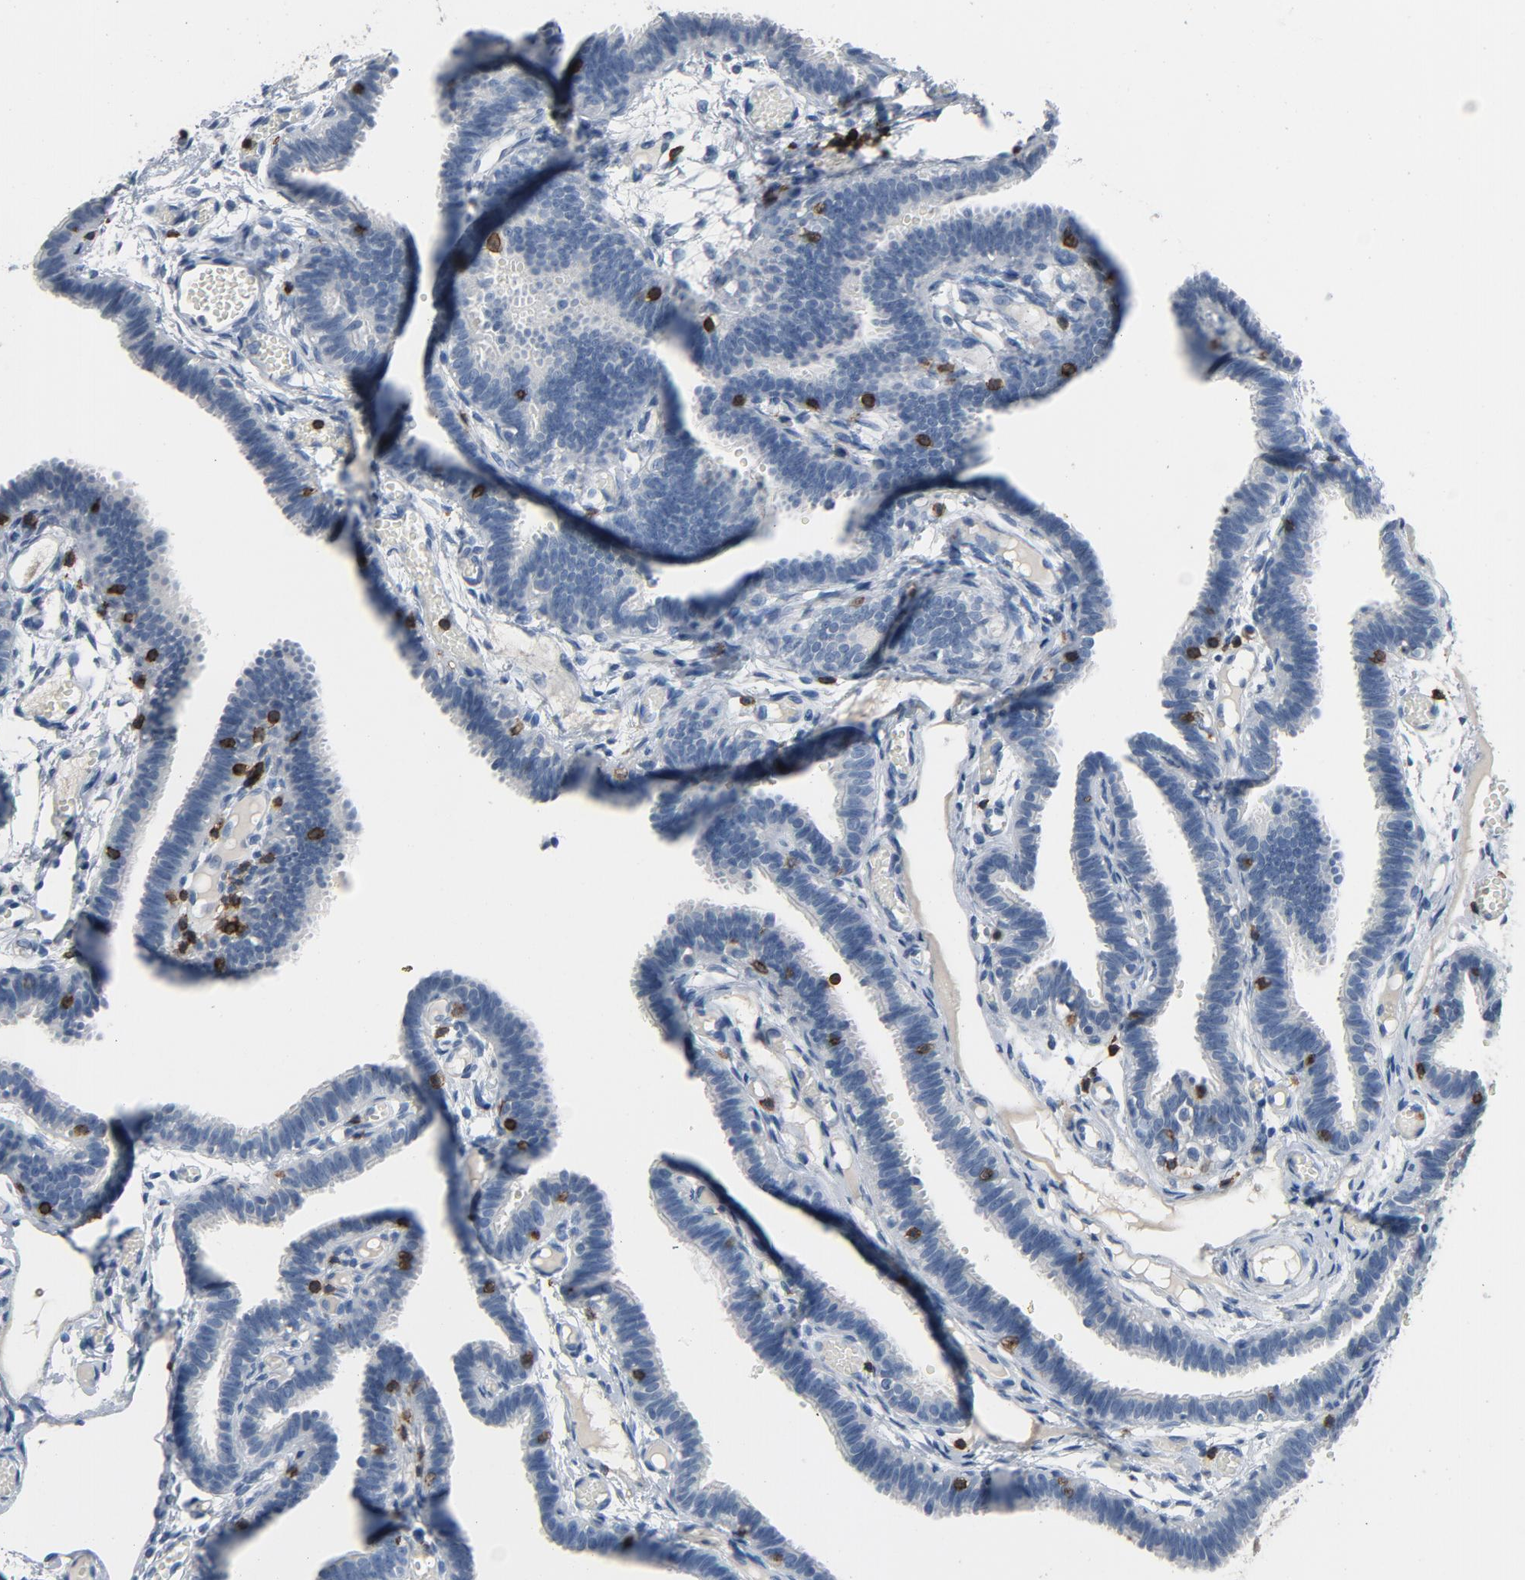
{"staining": {"intensity": "negative", "quantity": "none", "location": "none"}, "tissue": "fallopian tube", "cell_type": "Glandular cells", "image_type": "normal", "snomed": [{"axis": "morphology", "description": "Normal tissue, NOS"}, {"axis": "topography", "description": "Fallopian tube"}], "caption": "DAB (3,3'-diaminobenzidine) immunohistochemical staining of unremarkable human fallopian tube displays no significant staining in glandular cells.", "gene": "LCK", "patient": {"sex": "female", "age": 29}}